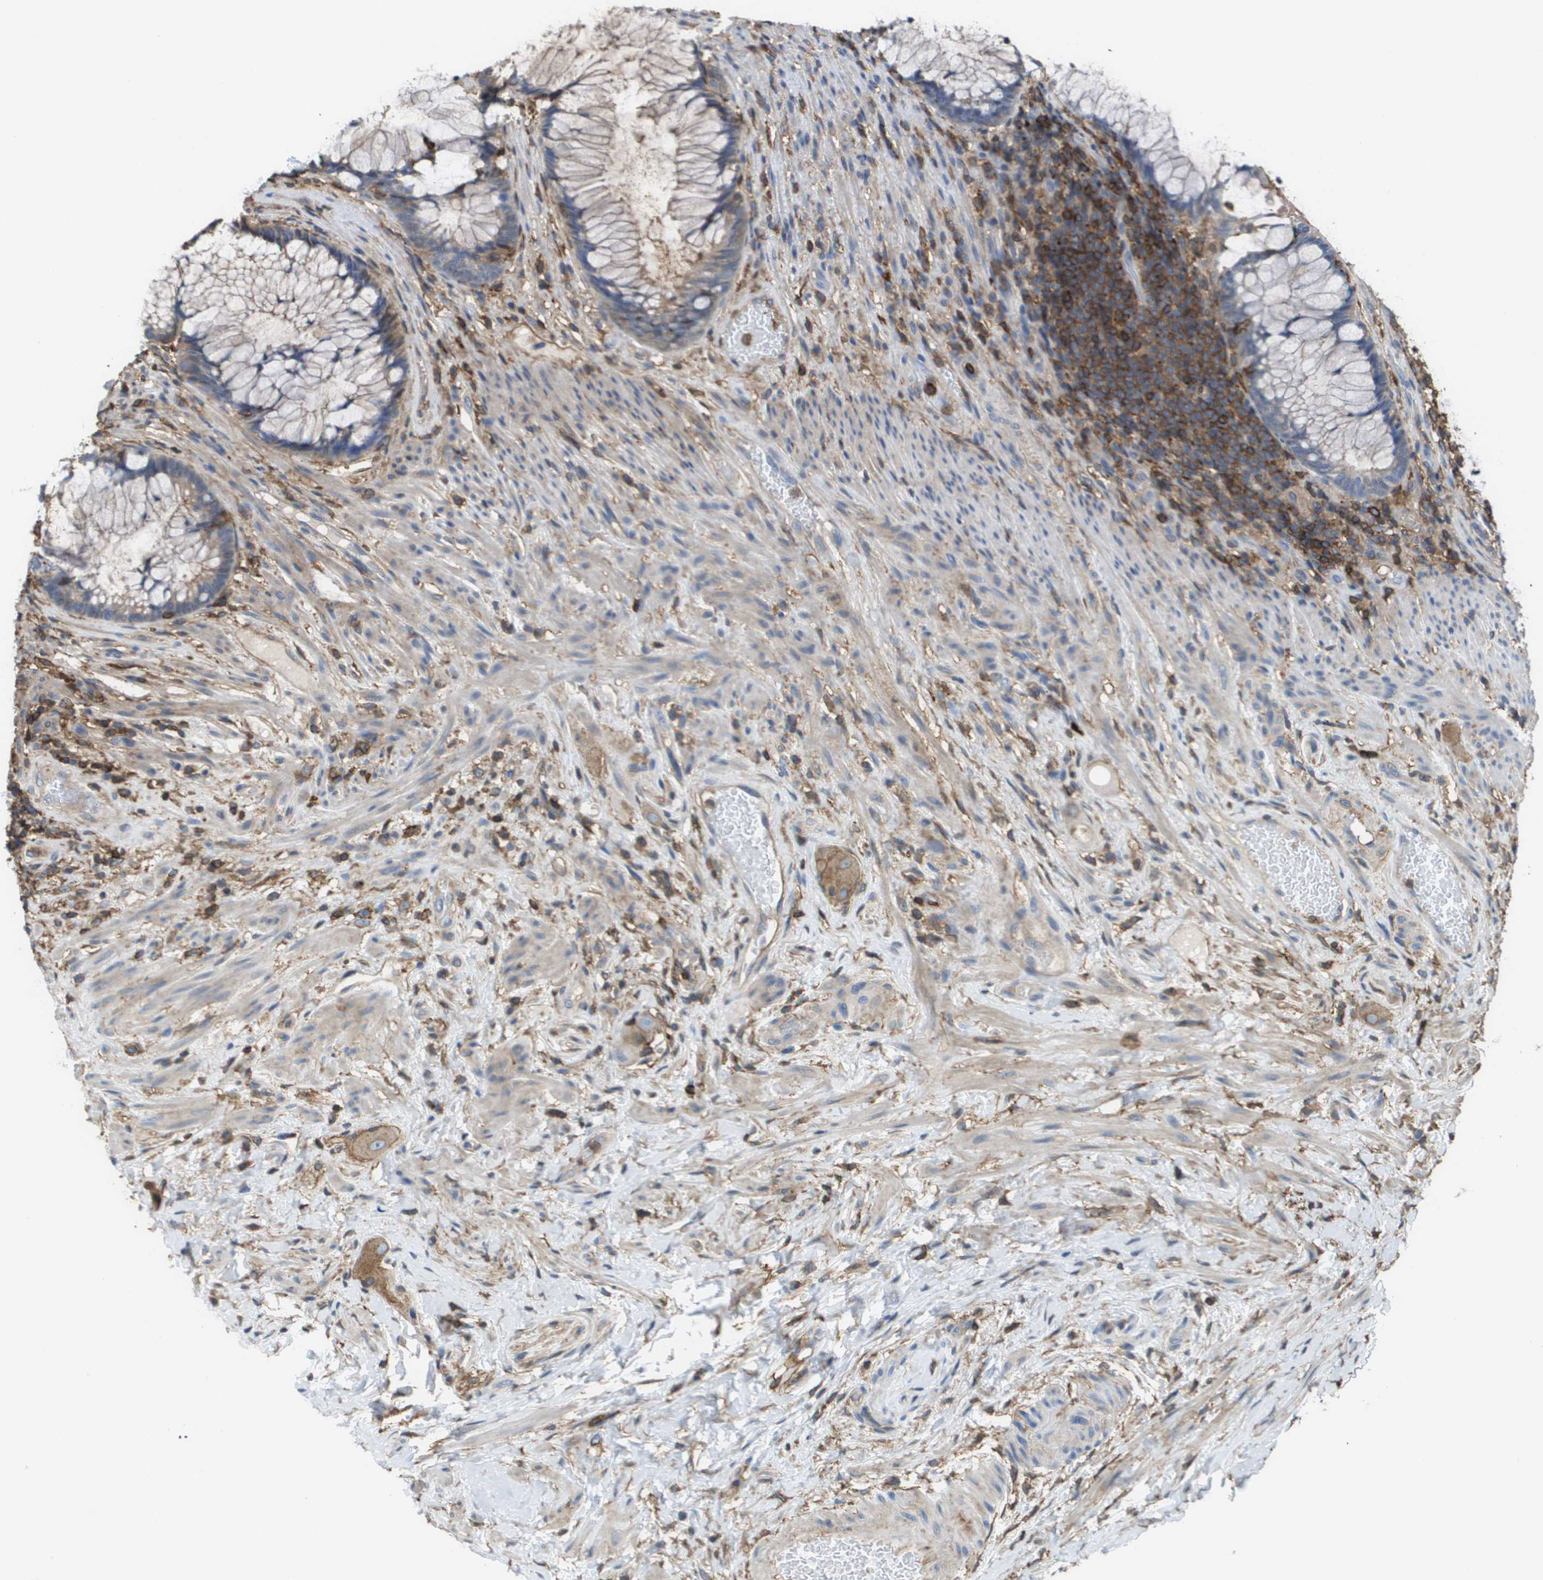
{"staining": {"intensity": "weak", "quantity": "<25%", "location": "cytoplasmic/membranous"}, "tissue": "colorectal cancer", "cell_type": "Tumor cells", "image_type": "cancer", "snomed": [{"axis": "morphology", "description": "Adenocarcinoma, NOS"}, {"axis": "topography", "description": "Rectum"}], "caption": "Colorectal cancer was stained to show a protein in brown. There is no significant expression in tumor cells.", "gene": "PASK", "patient": {"sex": "male", "age": 51}}